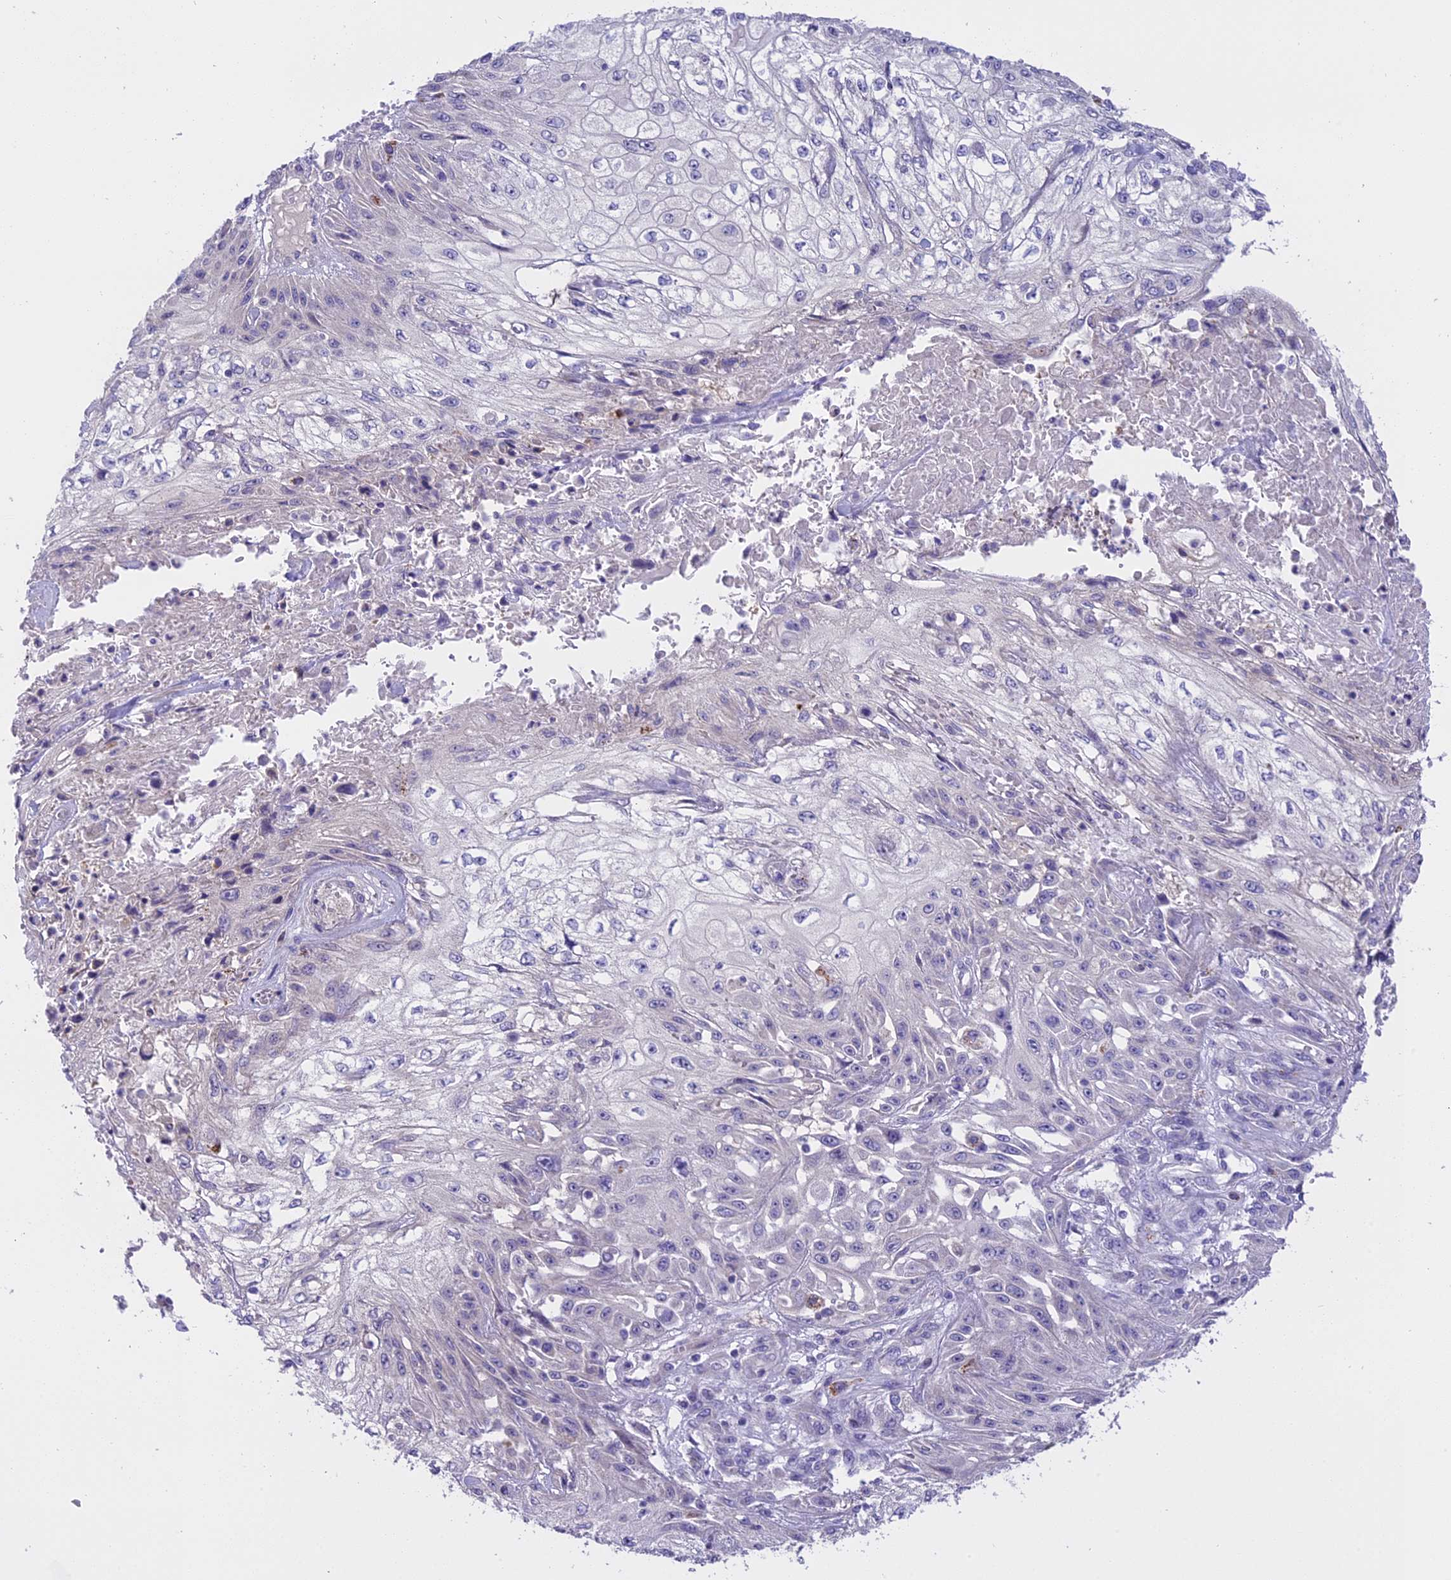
{"staining": {"intensity": "negative", "quantity": "none", "location": "none"}, "tissue": "skin cancer", "cell_type": "Tumor cells", "image_type": "cancer", "snomed": [{"axis": "morphology", "description": "Squamous cell carcinoma, NOS"}, {"axis": "morphology", "description": "Squamous cell carcinoma, metastatic, NOS"}, {"axis": "topography", "description": "Skin"}, {"axis": "topography", "description": "Lymph node"}], "caption": "Histopathology image shows no protein staining in tumor cells of skin cancer tissue.", "gene": "LYPD6", "patient": {"sex": "male", "age": 75}}